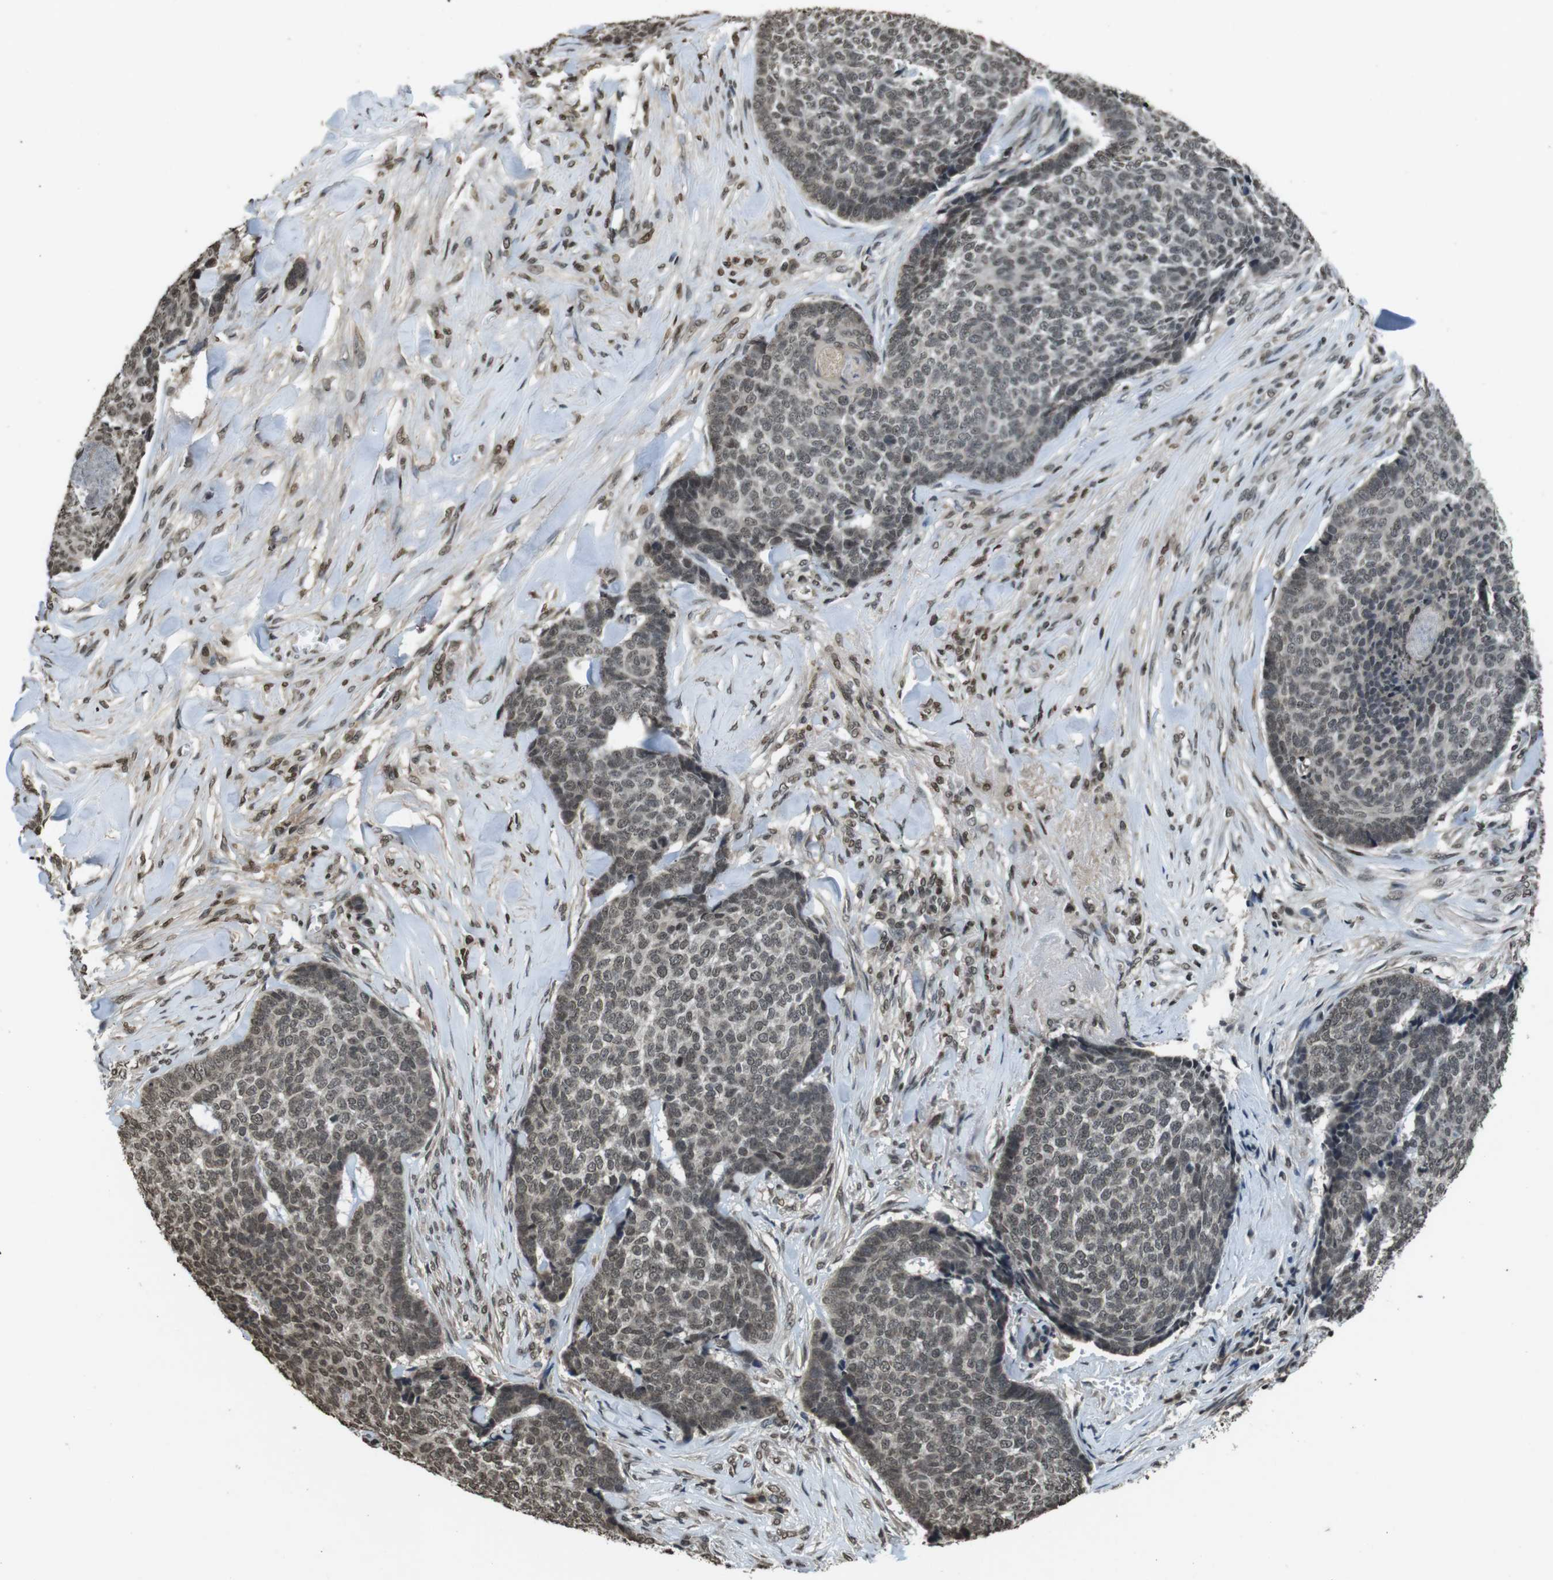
{"staining": {"intensity": "moderate", "quantity": "25%-75%", "location": "nuclear"}, "tissue": "skin cancer", "cell_type": "Tumor cells", "image_type": "cancer", "snomed": [{"axis": "morphology", "description": "Basal cell carcinoma"}, {"axis": "topography", "description": "Skin"}], "caption": "Skin basal cell carcinoma stained with immunohistochemistry exhibits moderate nuclear staining in about 25%-75% of tumor cells.", "gene": "MAF", "patient": {"sex": "male", "age": 84}}